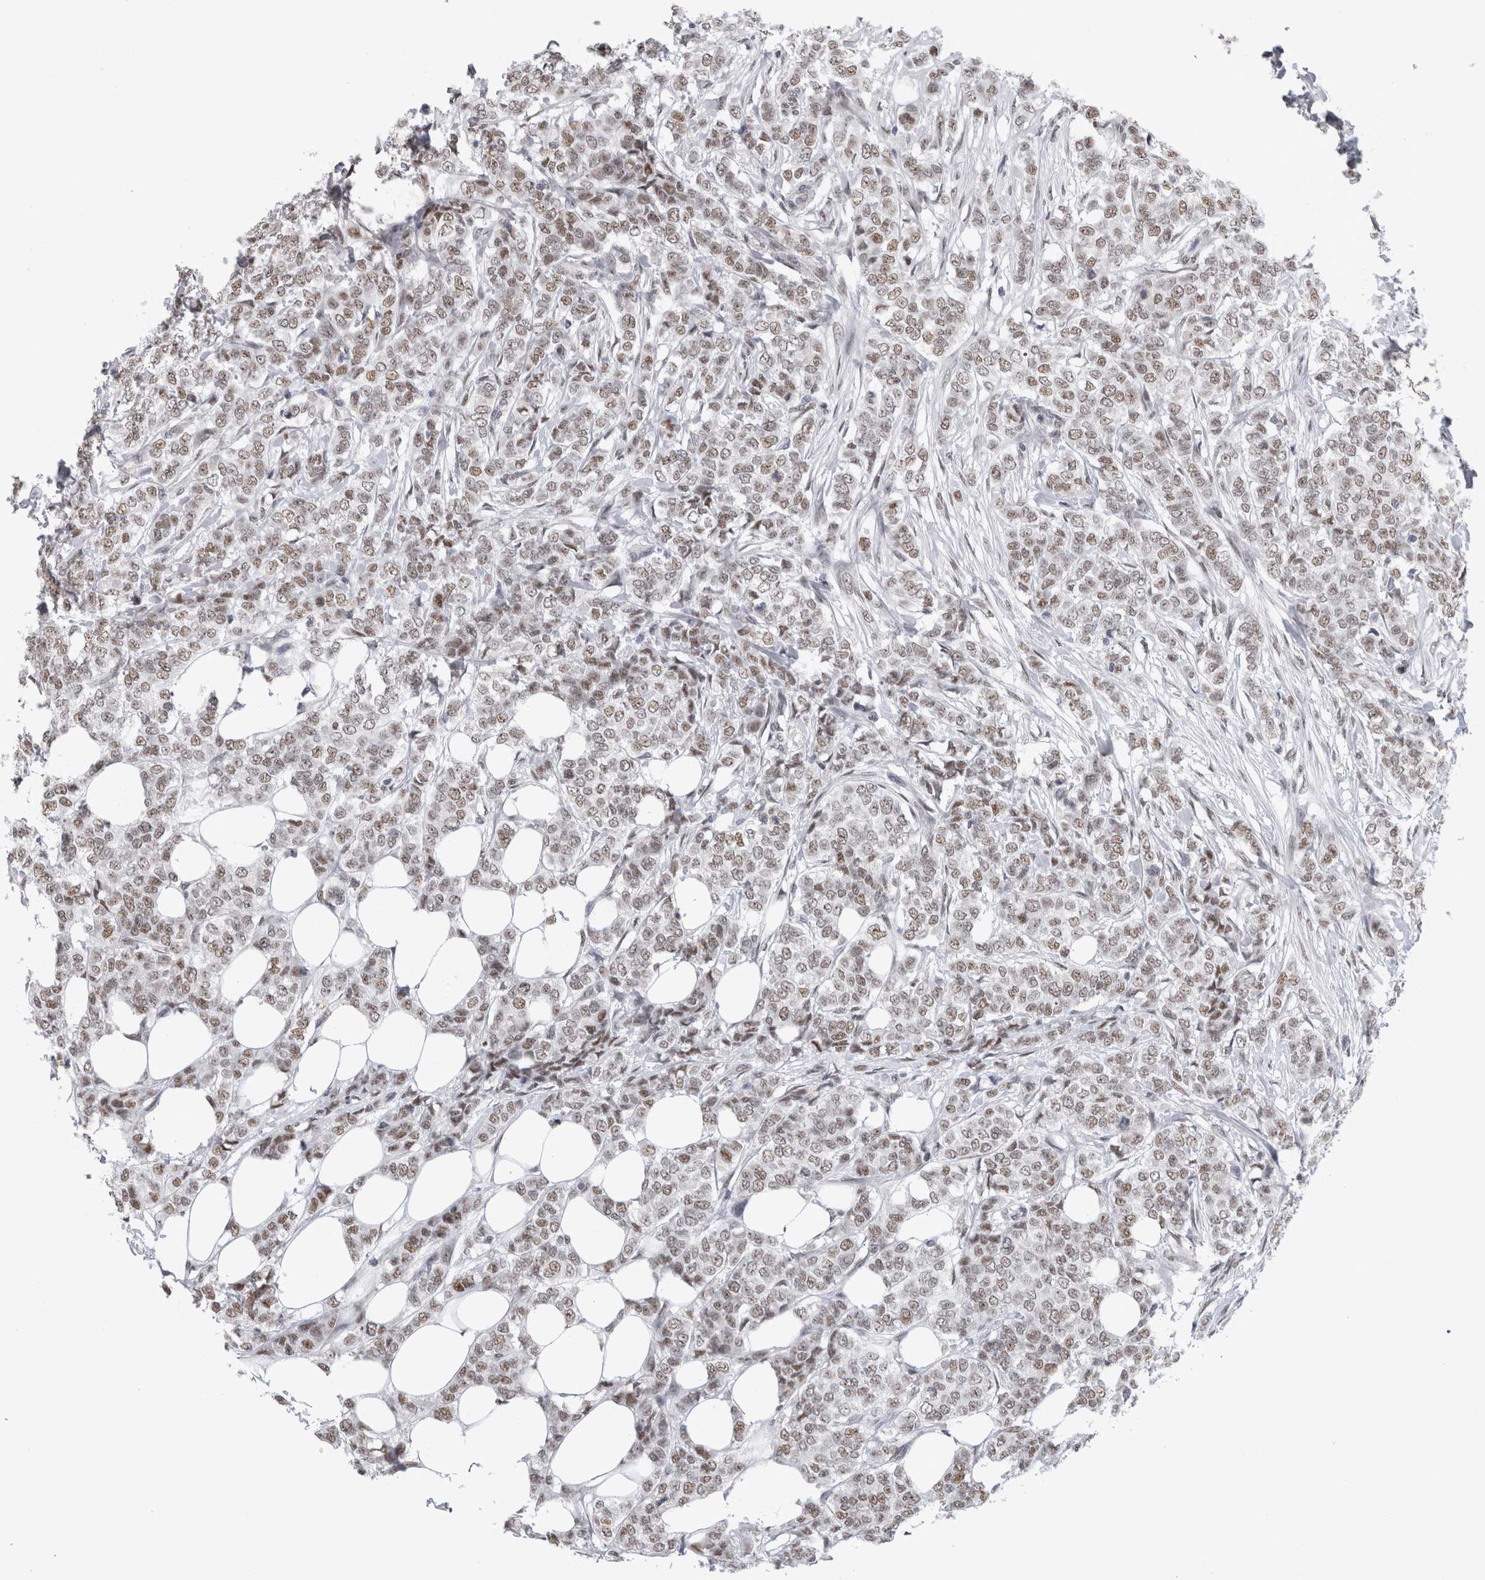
{"staining": {"intensity": "moderate", "quantity": ">75%", "location": "nuclear"}, "tissue": "breast cancer", "cell_type": "Tumor cells", "image_type": "cancer", "snomed": [{"axis": "morphology", "description": "Lobular carcinoma"}, {"axis": "topography", "description": "Skin"}, {"axis": "topography", "description": "Breast"}], "caption": "Immunohistochemical staining of lobular carcinoma (breast) displays medium levels of moderate nuclear protein expression in about >75% of tumor cells.", "gene": "API5", "patient": {"sex": "female", "age": 46}}